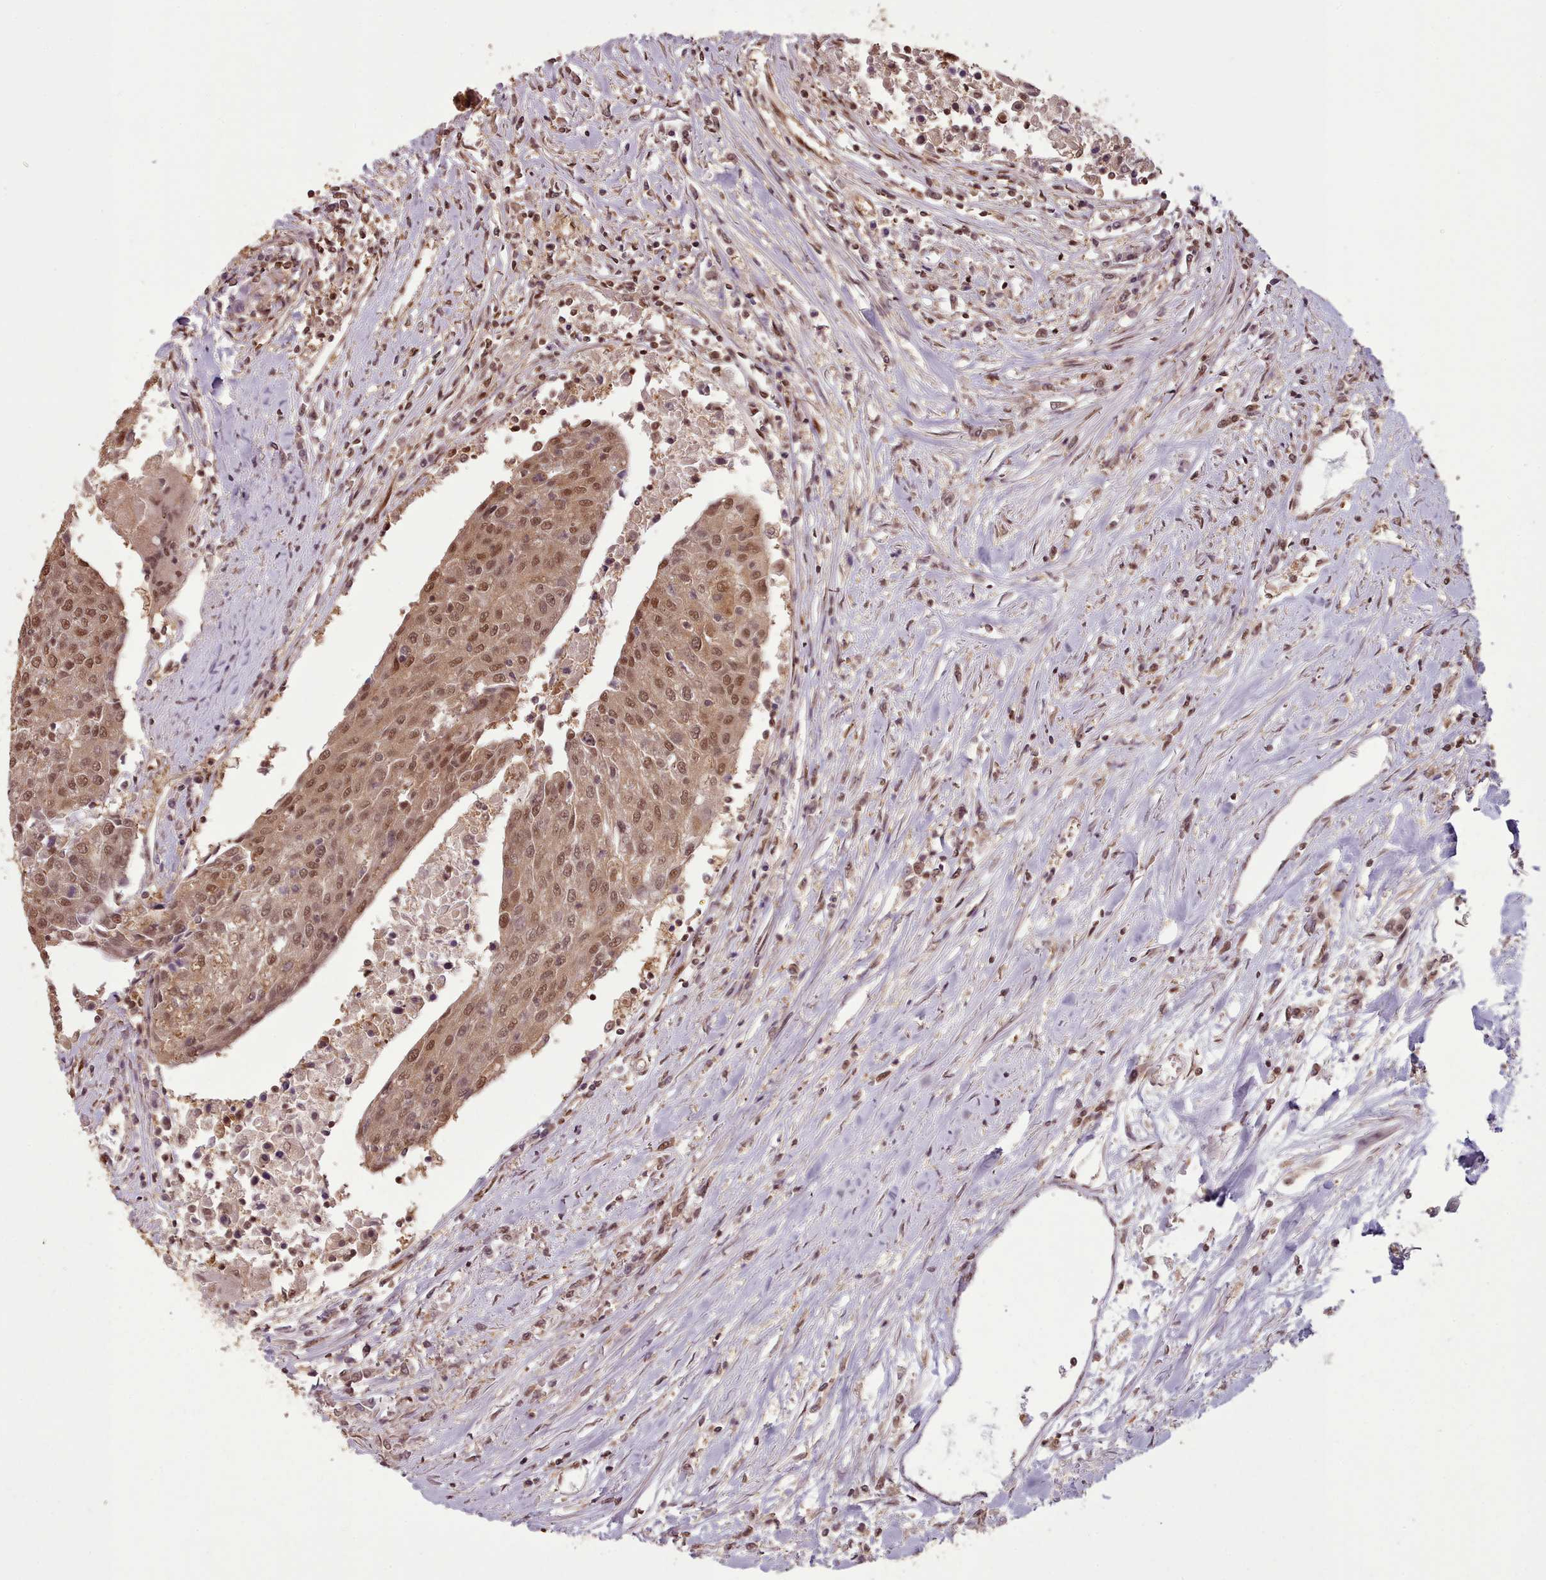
{"staining": {"intensity": "moderate", "quantity": ">75%", "location": "cytoplasmic/membranous,nuclear"}, "tissue": "urothelial cancer", "cell_type": "Tumor cells", "image_type": "cancer", "snomed": [{"axis": "morphology", "description": "Urothelial carcinoma, High grade"}, {"axis": "topography", "description": "Urinary bladder"}], "caption": "Immunohistochemistry (IHC) (DAB) staining of human high-grade urothelial carcinoma demonstrates moderate cytoplasmic/membranous and nuclear protein positivity in about >75% of tumor cells.", "gene": "RPS27A", "patient": {"sex": "female", "age": 85}}